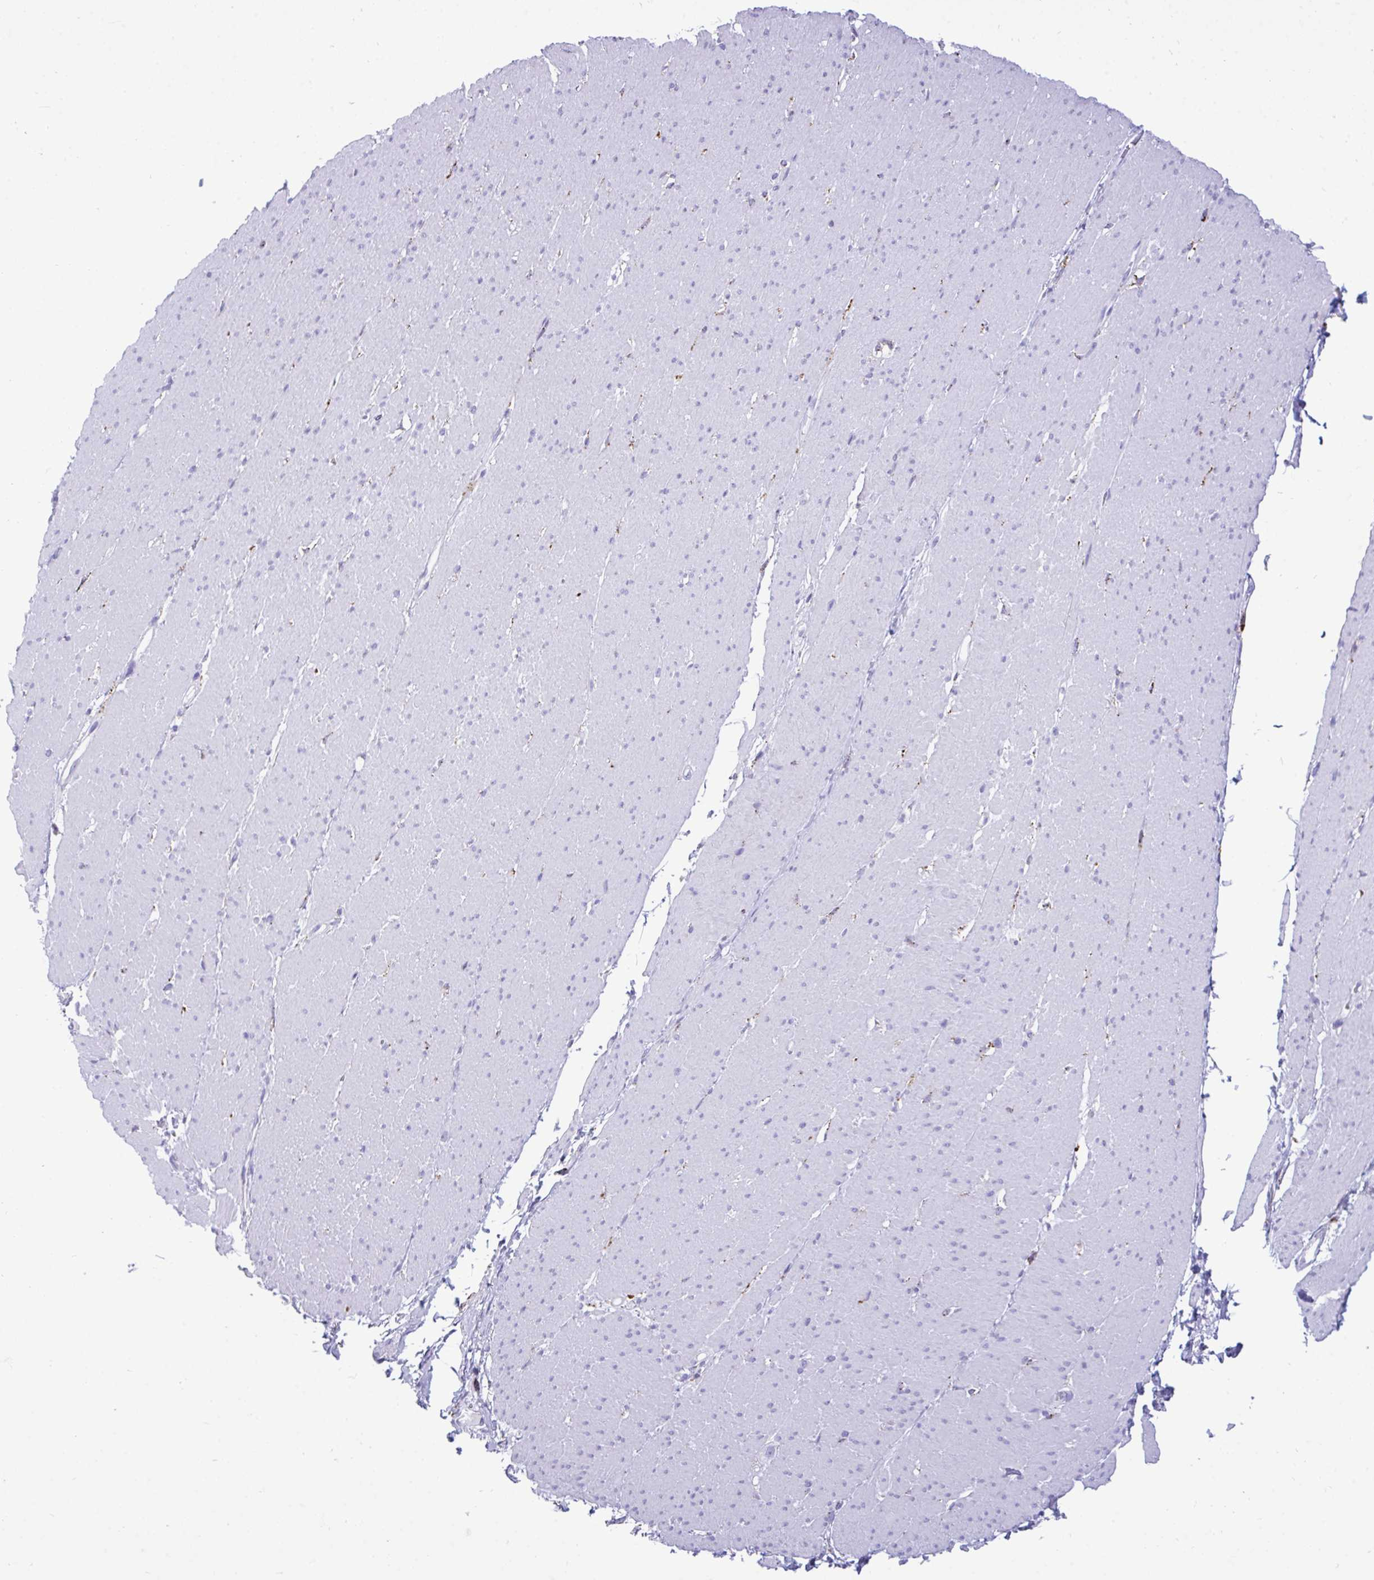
{"staining": {"intensity": "negative", "quantity": "none", "location": "none"}, "tissue": "smooth muscle", "cell_type": "Smooth muscle cells", "image_type": "normal", "snomed": [{"axis": "morphology", "description": "Normal tissue, NOS"}, {"axis": "topography", "description": "Smooth muscle"}, {"axis": "topography", "description": "Rectum"}], "caption": "A micrograph of human smooth muscle is negative for staining in smooth muscle cells.", "gene": "CPVL", "patient": {"sex": "male", "age": 53}}